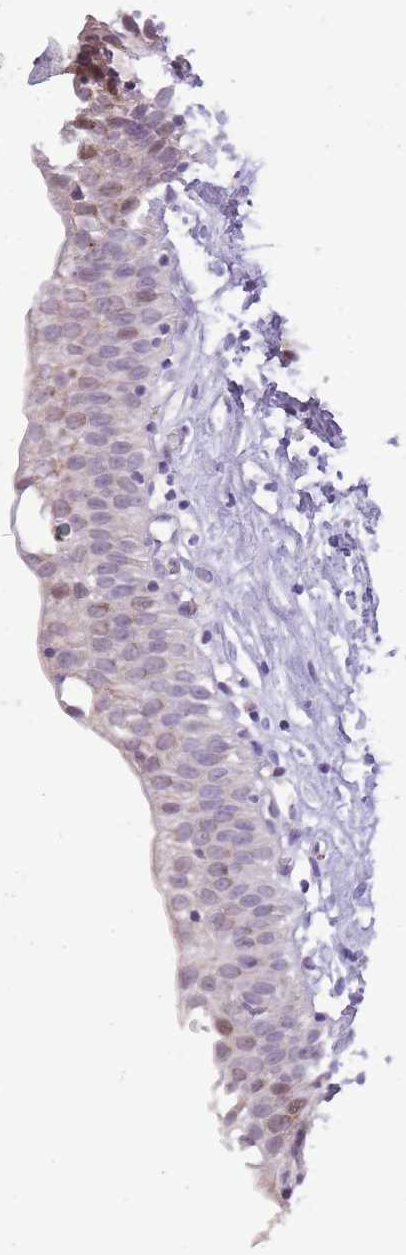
{"staining": {"intensity": "weak", "quantity": "<25%", "location": "cytoplasmic/membranous,nuclear"}, "tissue": "urinary bladder", "cell_type": "Urothelial cells", "image_type": "normal", "snomed": [{"axis": "morphology", "description": "Normal tissue, NOS"}, {"axis": "topography", "description": "Urinary bladder"}], "caption": "Immunohistochemistry (IHC) of unremarkable urinary bladder displays no positivity in urothelial cells. (DAB immunohistochemistry (IHC) with hematoxylin counter stain).", "gene": "PCNX1", "patient": {"sex": "male", "age": 51}}